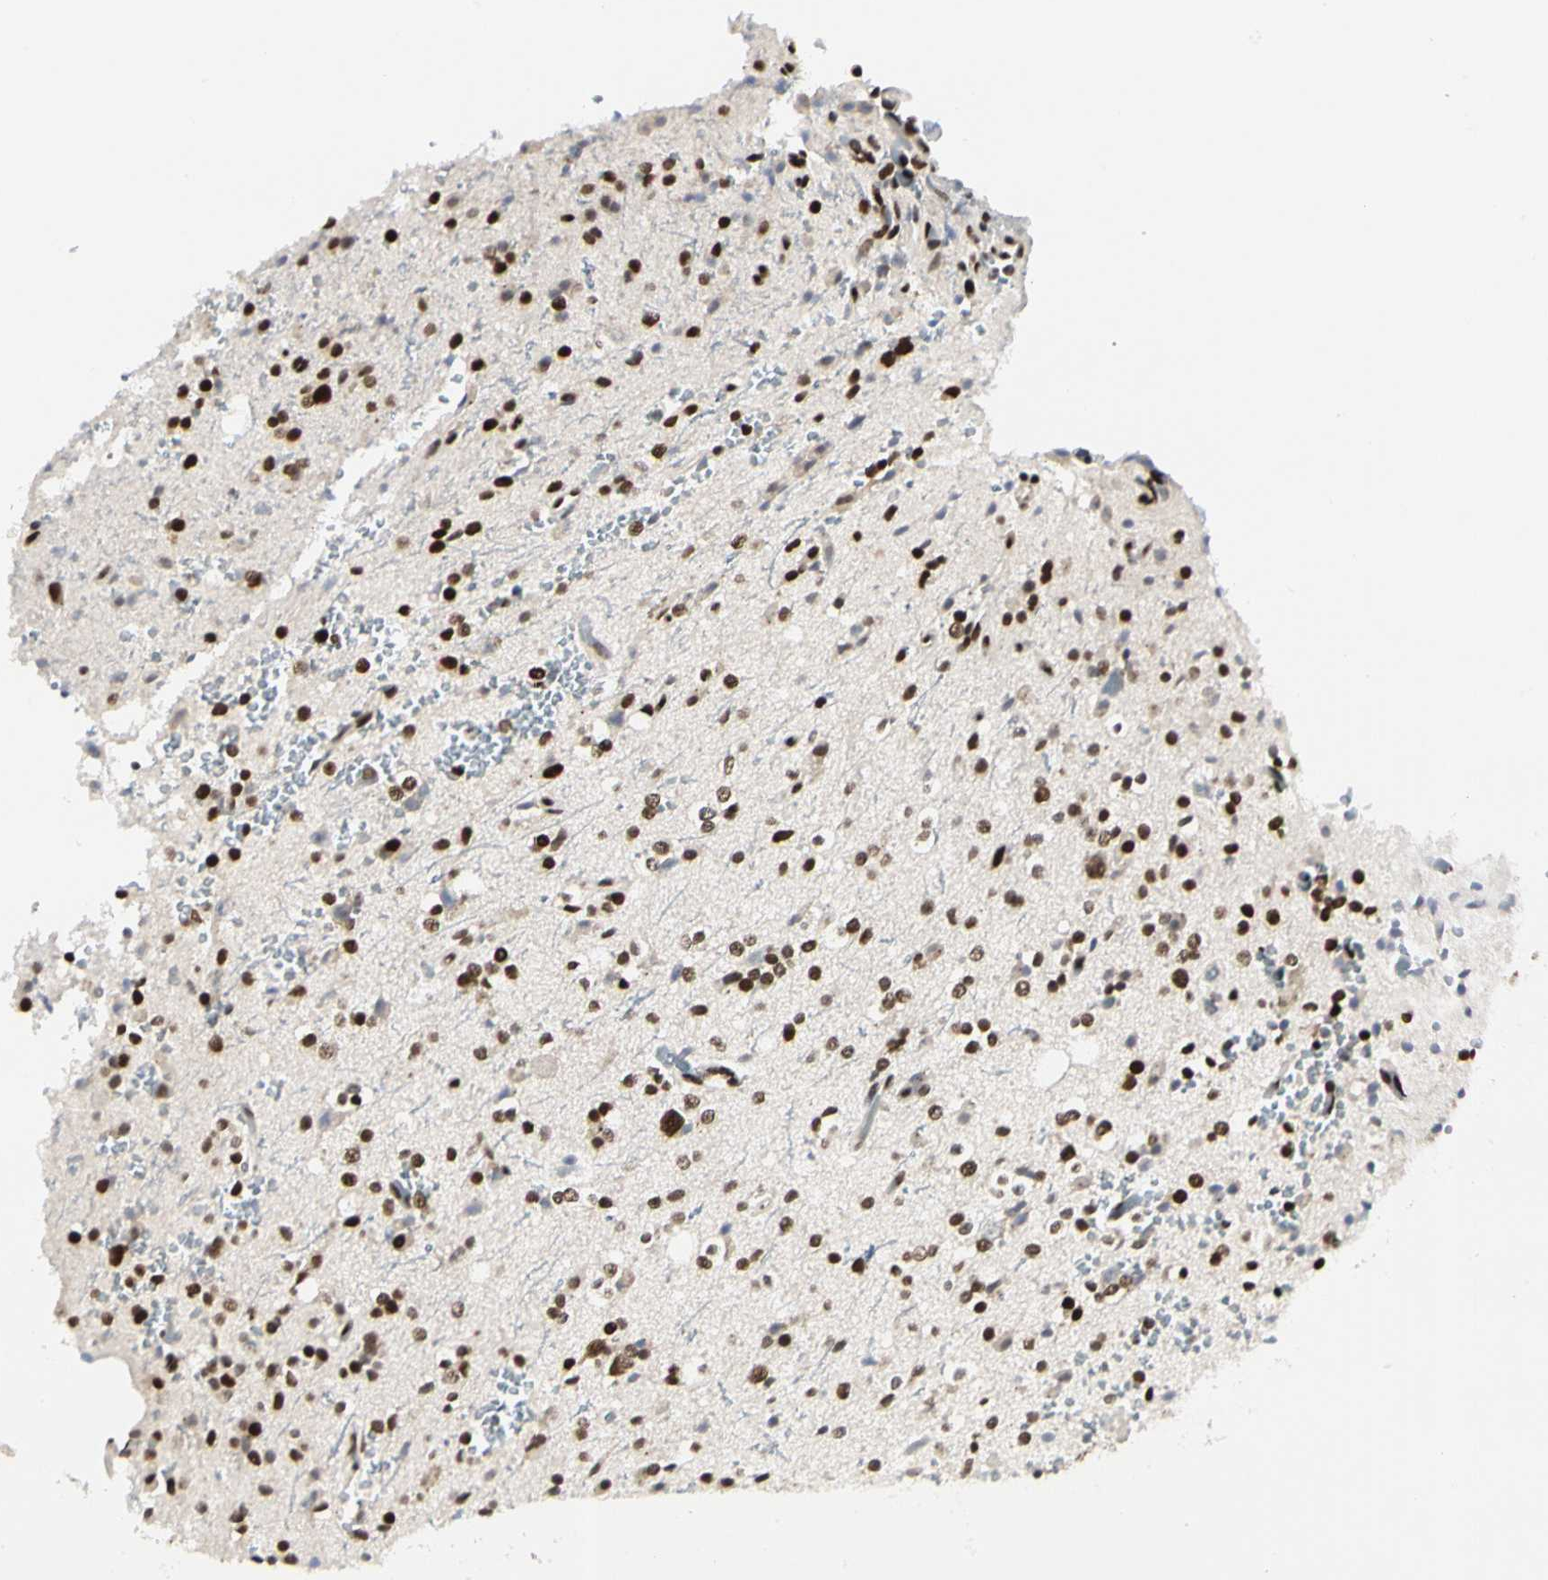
{"staining": {"intensity": "strong", "quantity": ">75%", "location": "nuclear"}, "tissue": "glioma", "cell_type": "Tumor cells", "image_type": "cancer", "snomed": [{"axis": "morphology", "description": "Glioma, malignant, High grade"}, {"axis": "topography", "description": "Brain"}], "caption": "High-power microscopy captured an IHC histopathology image of glioma, revealing strong nuclear positivity in about >75% of tumor cells. Immunohistochemistry stains the protein of interest in brown and the nuclei are stained blue.", "gene": "PRMT3", "patient": {"sex": "male", "age": 47}}